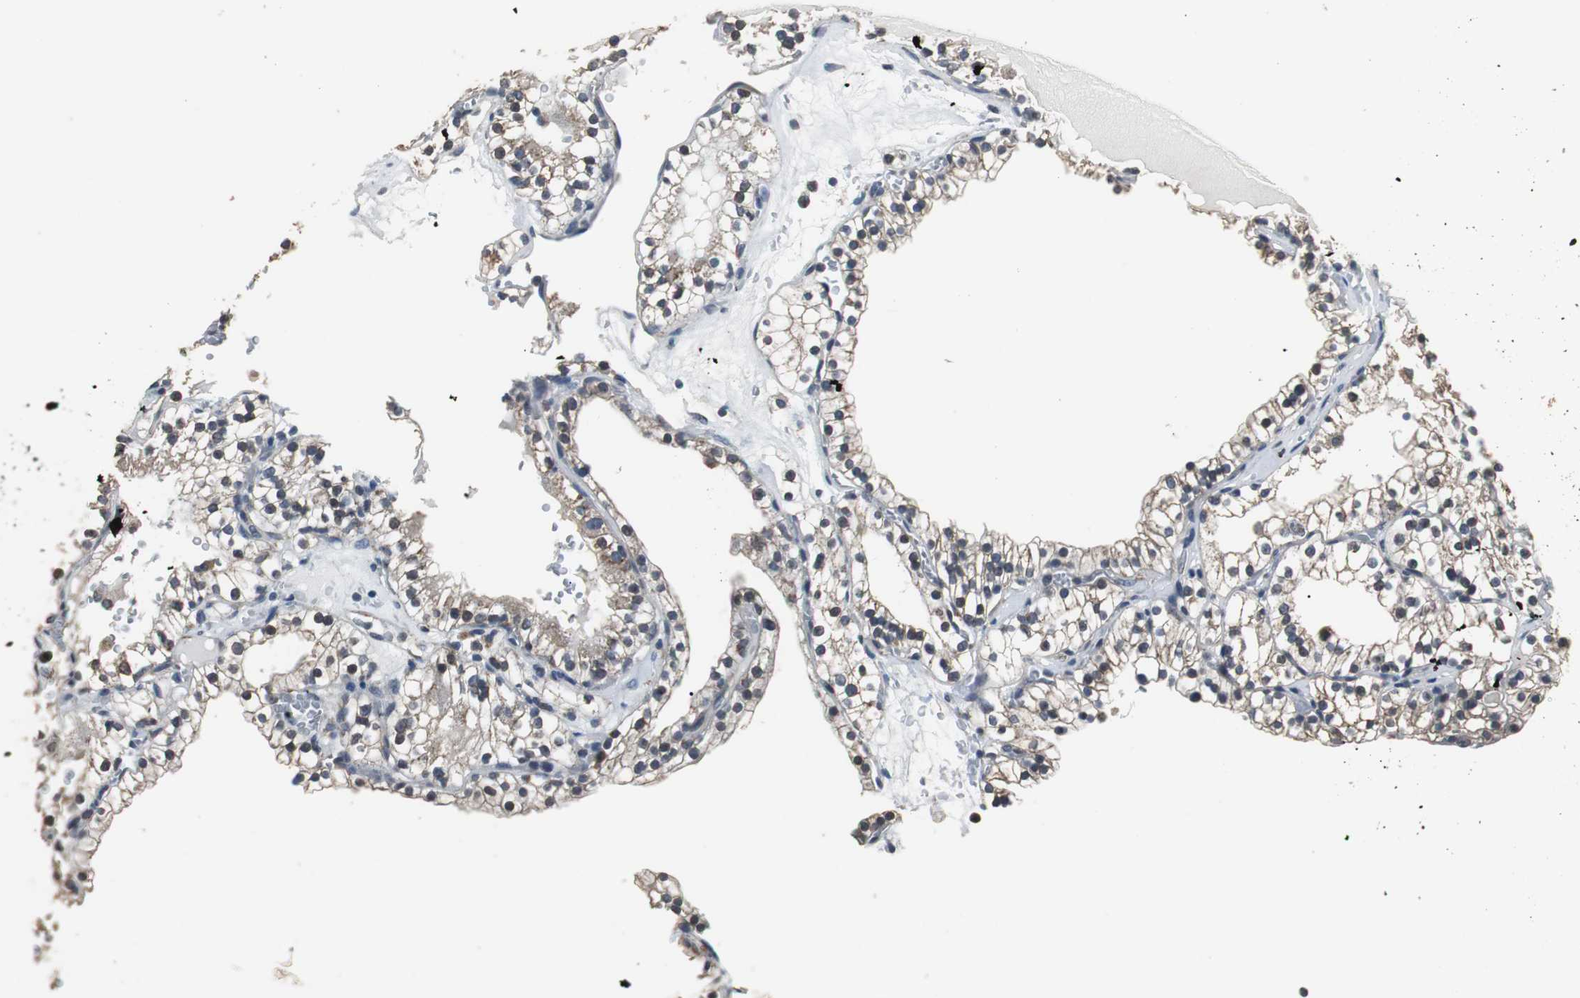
{"staining": {"intensity": "moderate", "quantity": "<25%", "location": "cytoplasmic/membranous"}, "tissue": "renal cancer", "cell_type": "Tumor cells", "image_type": "cancer", "snomed": [{"axis": "morphology", "description": "Neoplasm, malignant, NOS"}, {"axis": "topography", "description": "Kidney"}], "caption": "Tumor cells exhibit moderate cytoplasmic/membranous expression in approximately <25% of cells in renal malignant neoplasm.", "gene": "HMGCL", "patient": {"sex": "male", "age": 28}}